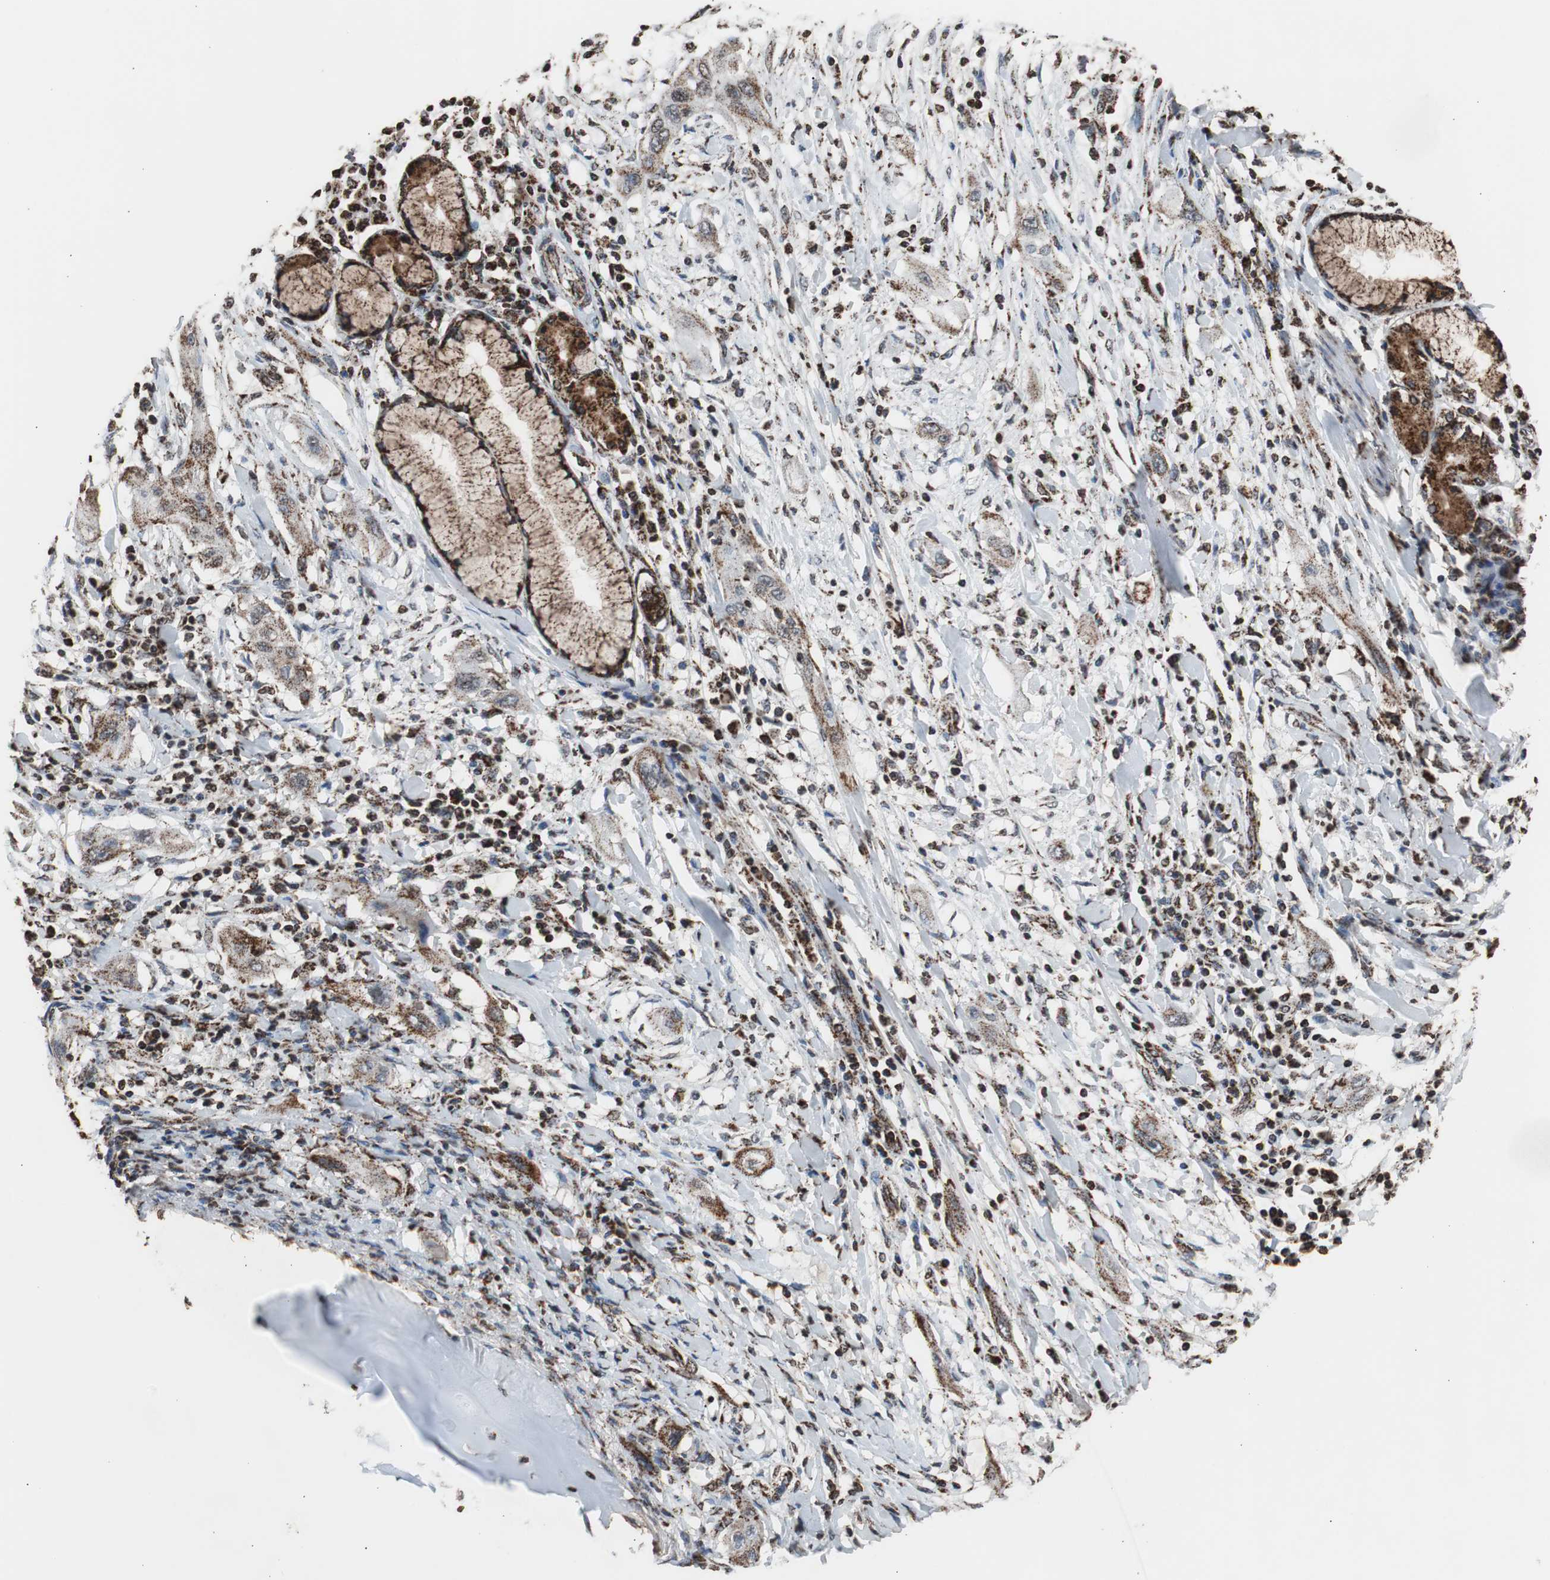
{"staining": {"intensity": "moderate", "quantity": ">75%", "location": "cytoplasmic/membranous"}, "tissue": "lung cancer", "cell_type": "Tumor cells", "image_type": "cancer", "snomed": [{"axis": "morphology", "description": "Squamous cell carcinoma, NOS"}, {"axis": "topography", "description": "Lung"}], "caption": "The micrograph exhibits a brown stain indicating the presence of a protein in the cytoplasmic/membranous of tumor cells in squamous cell carcinoma (lung).", "gene": "HSPA9", "patient": {"sex": "female", "age": 47}}